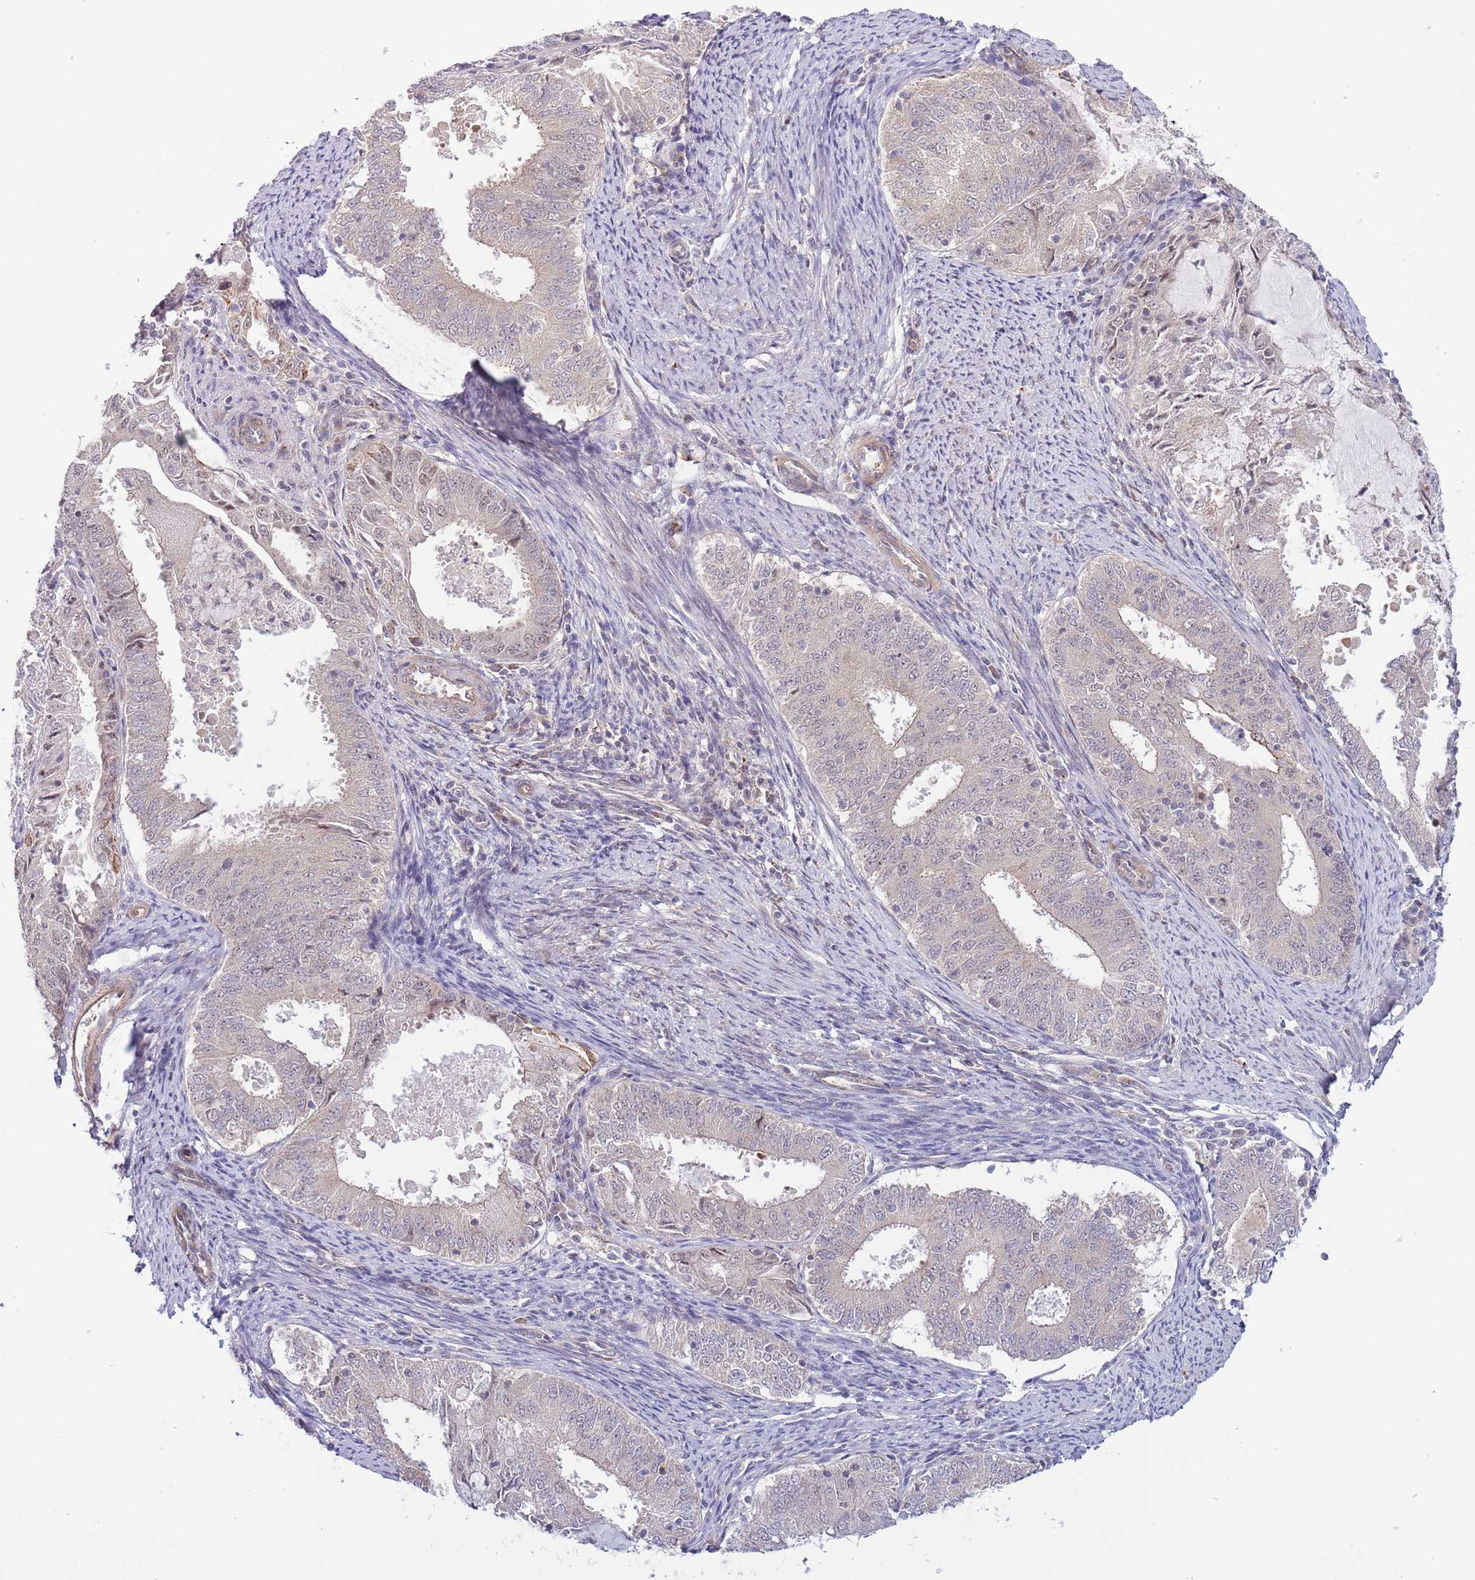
{"staining": {"intensity": "negative", "quantity": "none", "location": "none"}, "tissue": "endometrial cancer", "cell_type": "Tumor cells", "image_type": "cancer", "snomed": [{"axis": "morphology", "description": "Adenocarcinoma, NOS"}, {"axis": "topography", "description": "Endometrium"}], "caption": "The immunohistochemistry (IHC) histopathology image has no significant expression in tumor cells of endometrial cancer (adenocarcinoma) tissue. (DAB immunohistochemistry visualized using brightfield microscopy, high magnification).", "gene": "PRR16", "patient": {"sex": "female", "age": 57}}